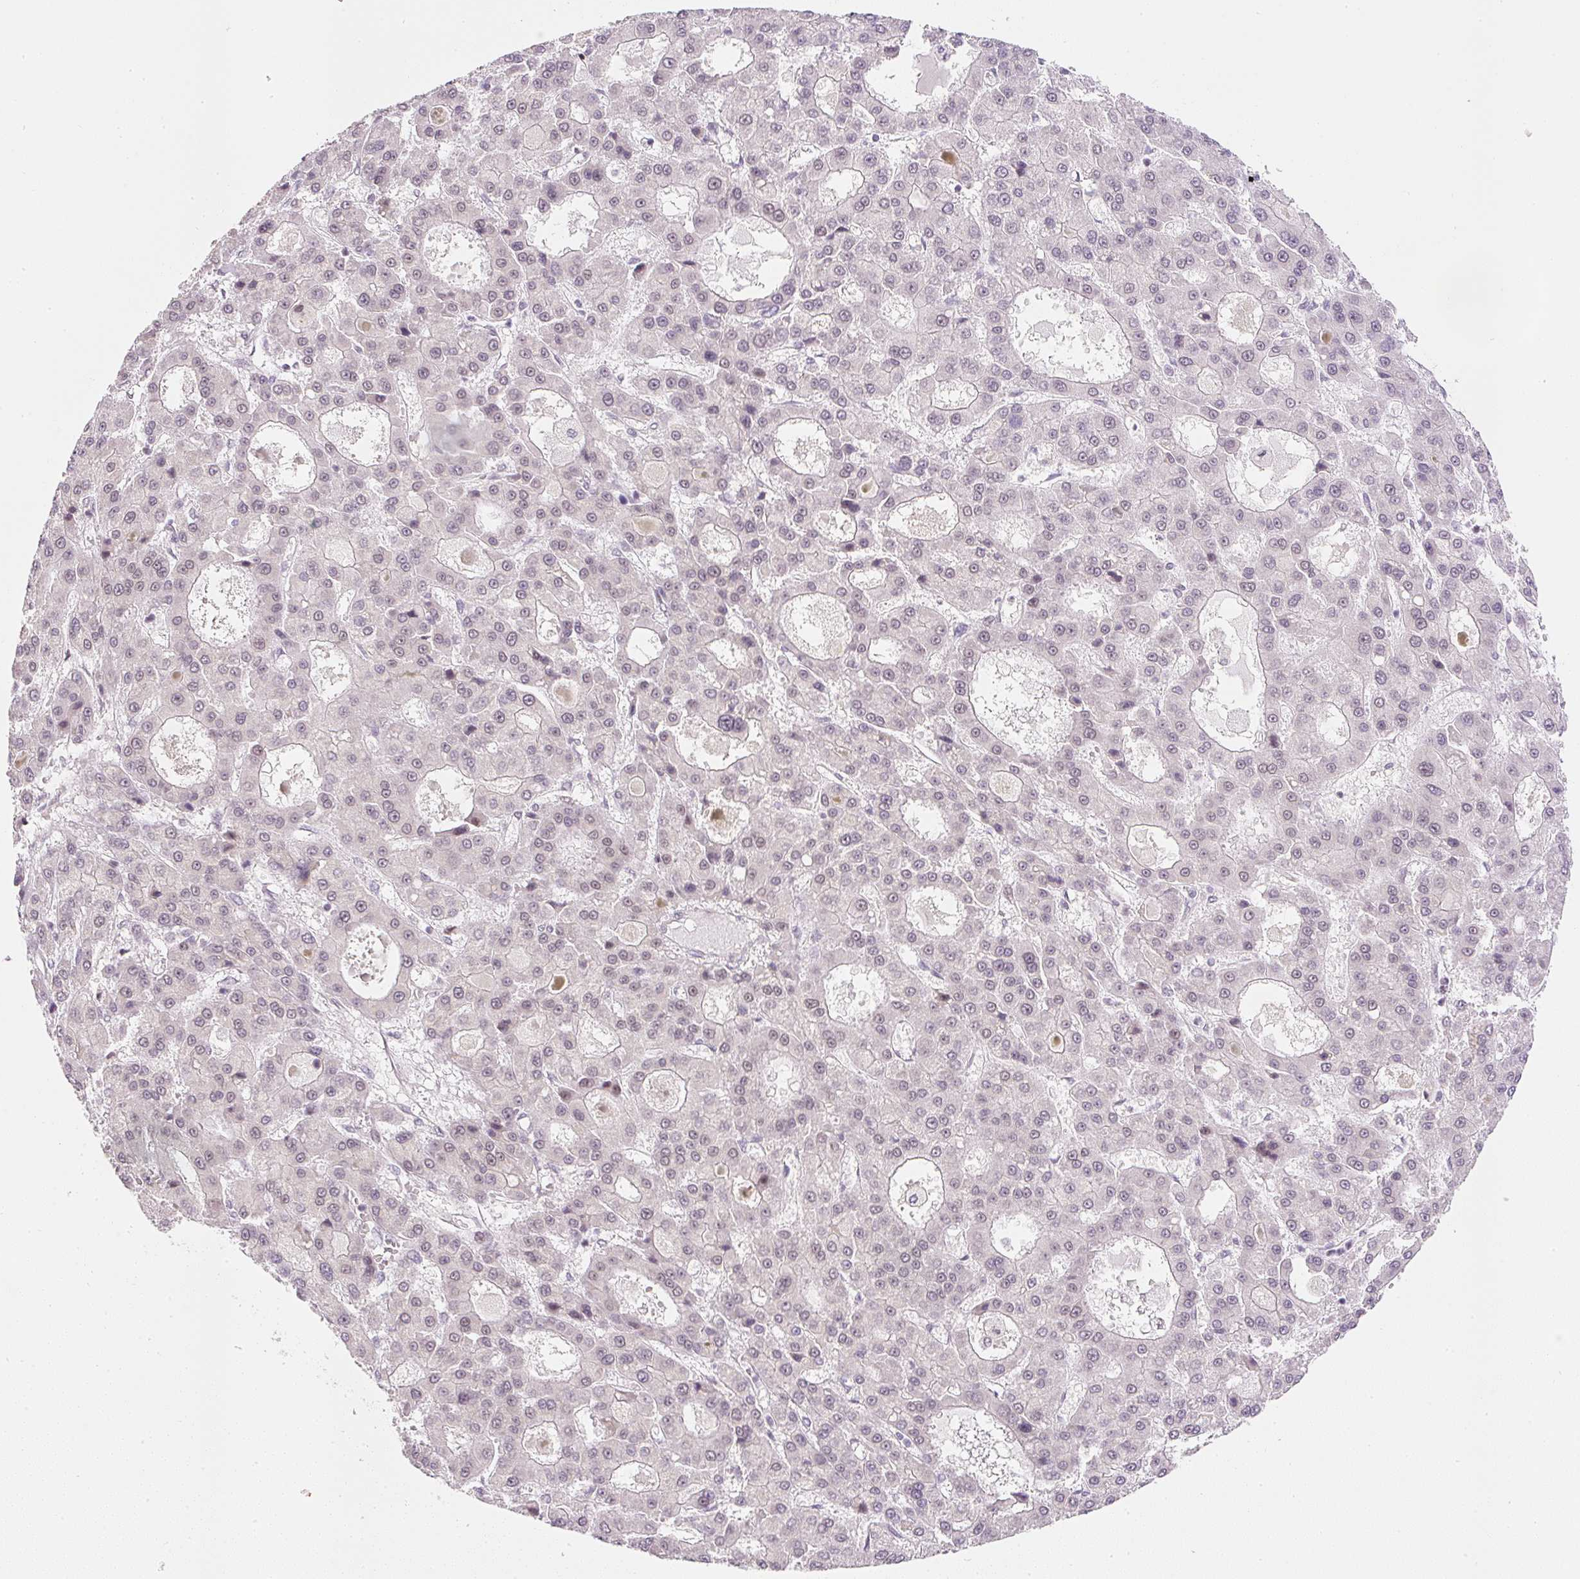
{"staining": {"intensity": "weak", "quantity": "<25%", "location": "nuclear"}, "tissue": "liver cancer", "cell_type": "Tumor cells", "image_type": "cancer", "snomed": [{"axis": "morphology", "description": "Carcinoma, Hepatocellular, NOS"}, {"axis": "topography", "description": "Liver"}], "caption": "Tumor cells show no significant protein expression in hepatocellular carcinoma (liver). Nuclei are stained in blue.", "gene": "DPPA4", "patient": {"sex": "male", "age": 70}}